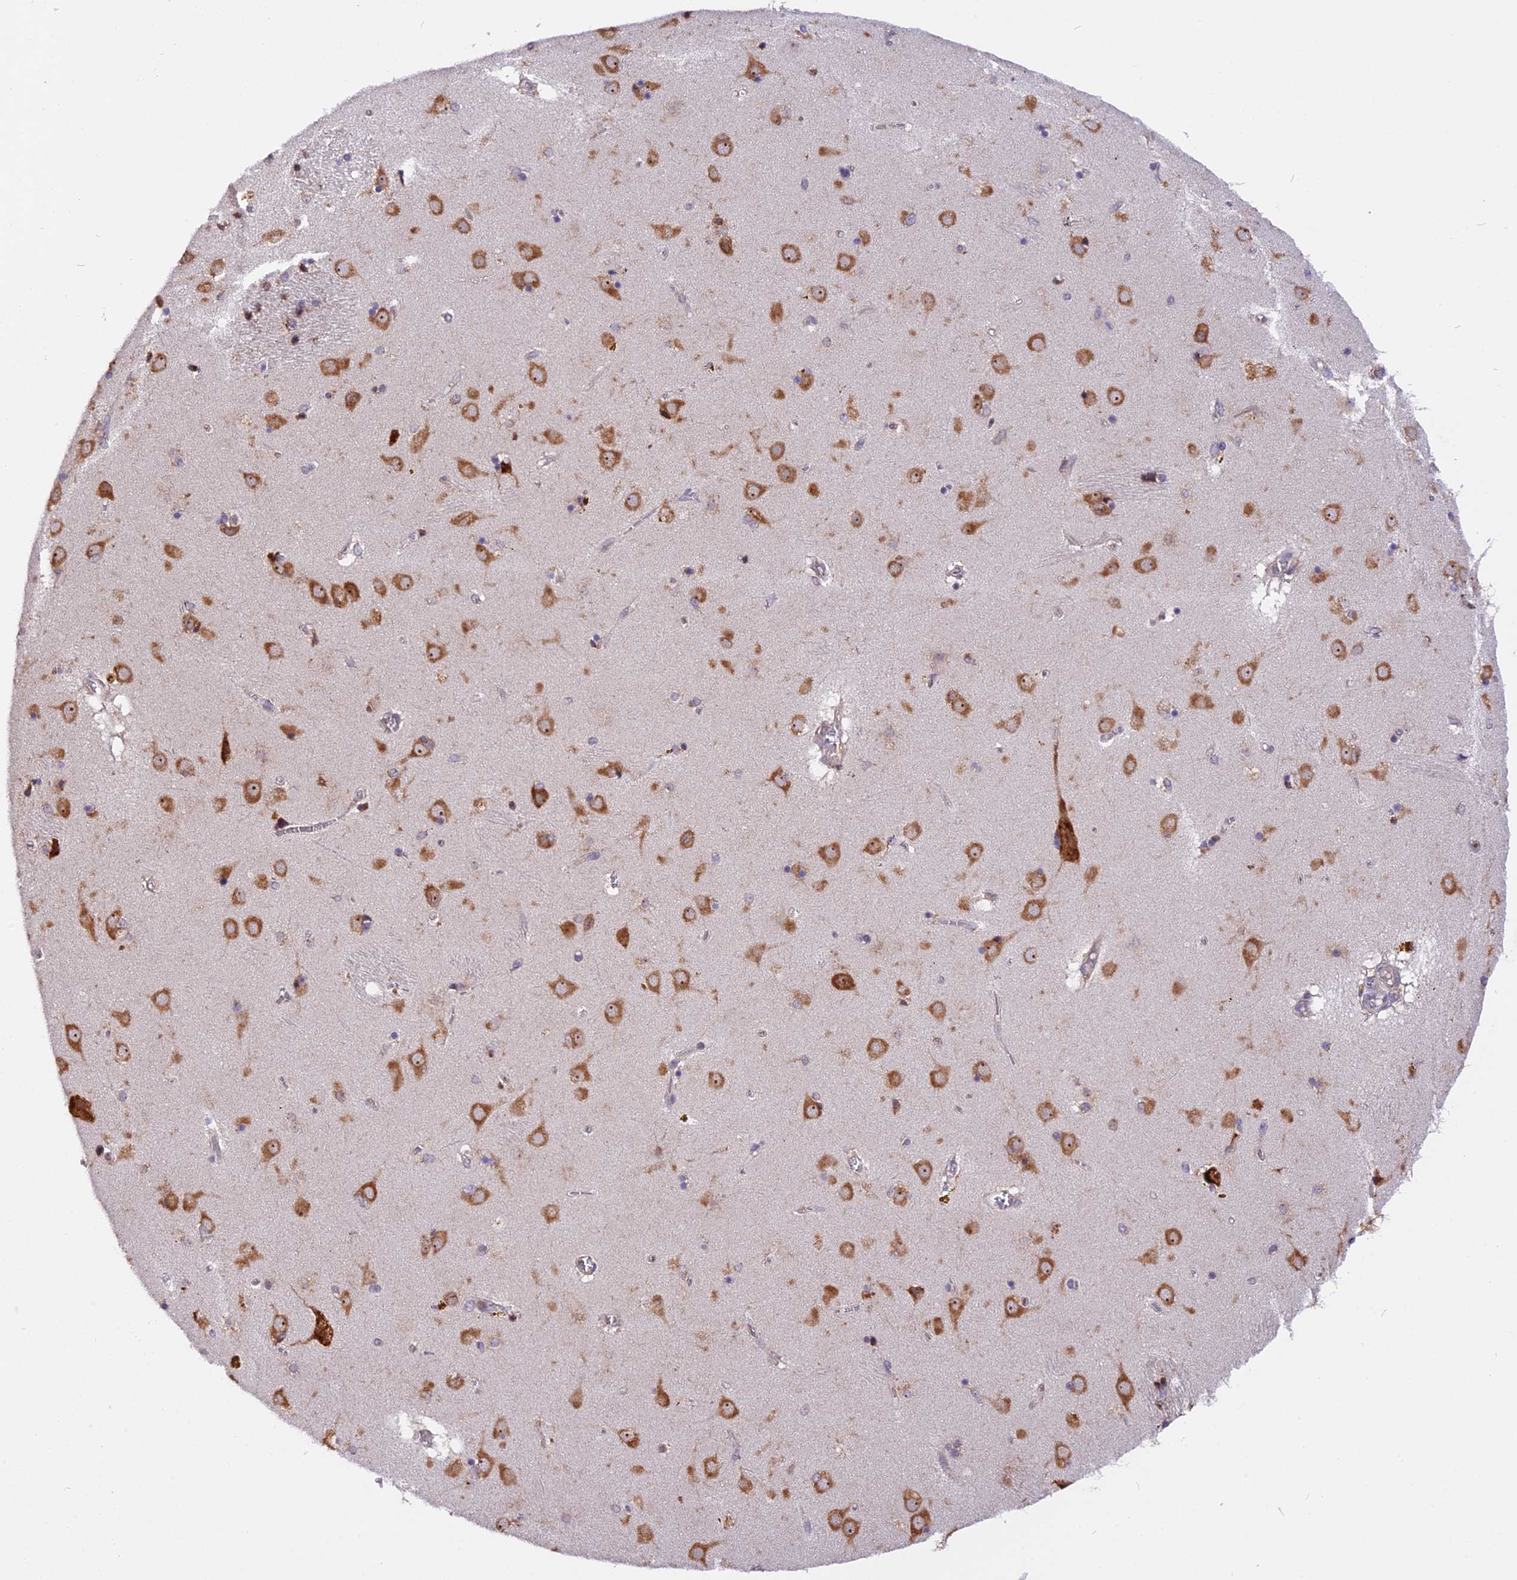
{"staining": {"intensity": "negative", "quantity": "none", "location": "none"}, "tissue": "caudate", "cell_type": "Glial cells", "image_type": "normal", "snomed": [{"axis": "morphology", "description": "Normal tissue, NOS"}, {"axis": "topography", "description": "Lateral ventricle wall"}], "caption": "Immunohistochemistry histopathology image of unremarkable human caudate stained for a protein (brown), which demonstrates no staining in glial cells. Nuclei are stained in blue.", "gene": "GNPTAB", "patient": {"sex": "male", "age": 70}}